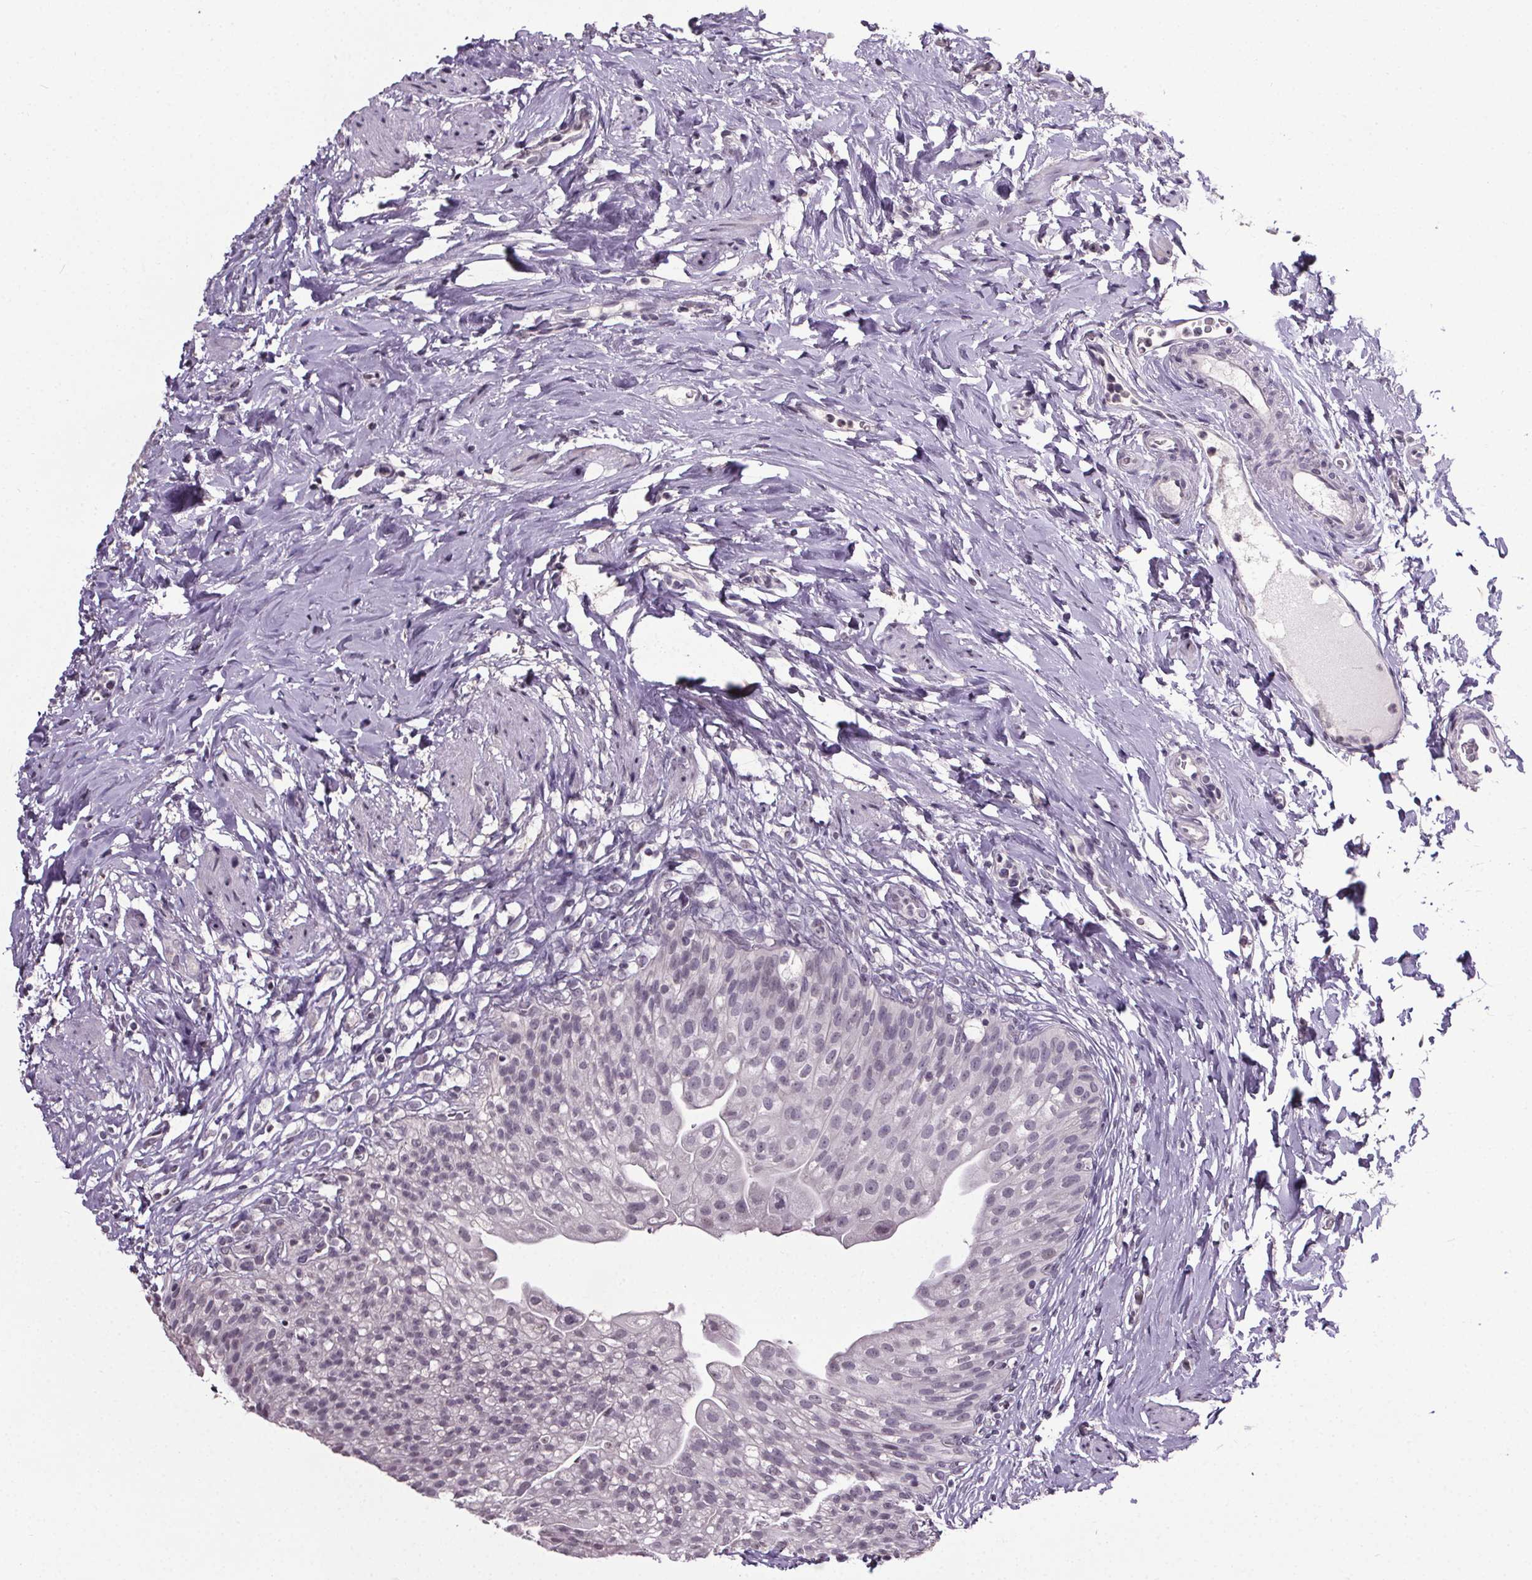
{"staining": {"intensity": "negative", "quantity": "none", "location": "none"}, "tissue": "urinary bladder", "cell_type": "Urothelial cells", "image_type": "normal", "snomed": [{"axis": "morphology", "description": "Normal tissue, NOS"}, {"axis": "topography", "description": "Urinary bladder"}, {"axis": "topography", "description": "Prostate"}], "caption": "Immunohistochemistry image of benign human urinary bladder stained for a protein (brown), which shows no expression in urothelial cells.", "gene": "NKX6", "patient": {"sex": "male", "age": 76}}